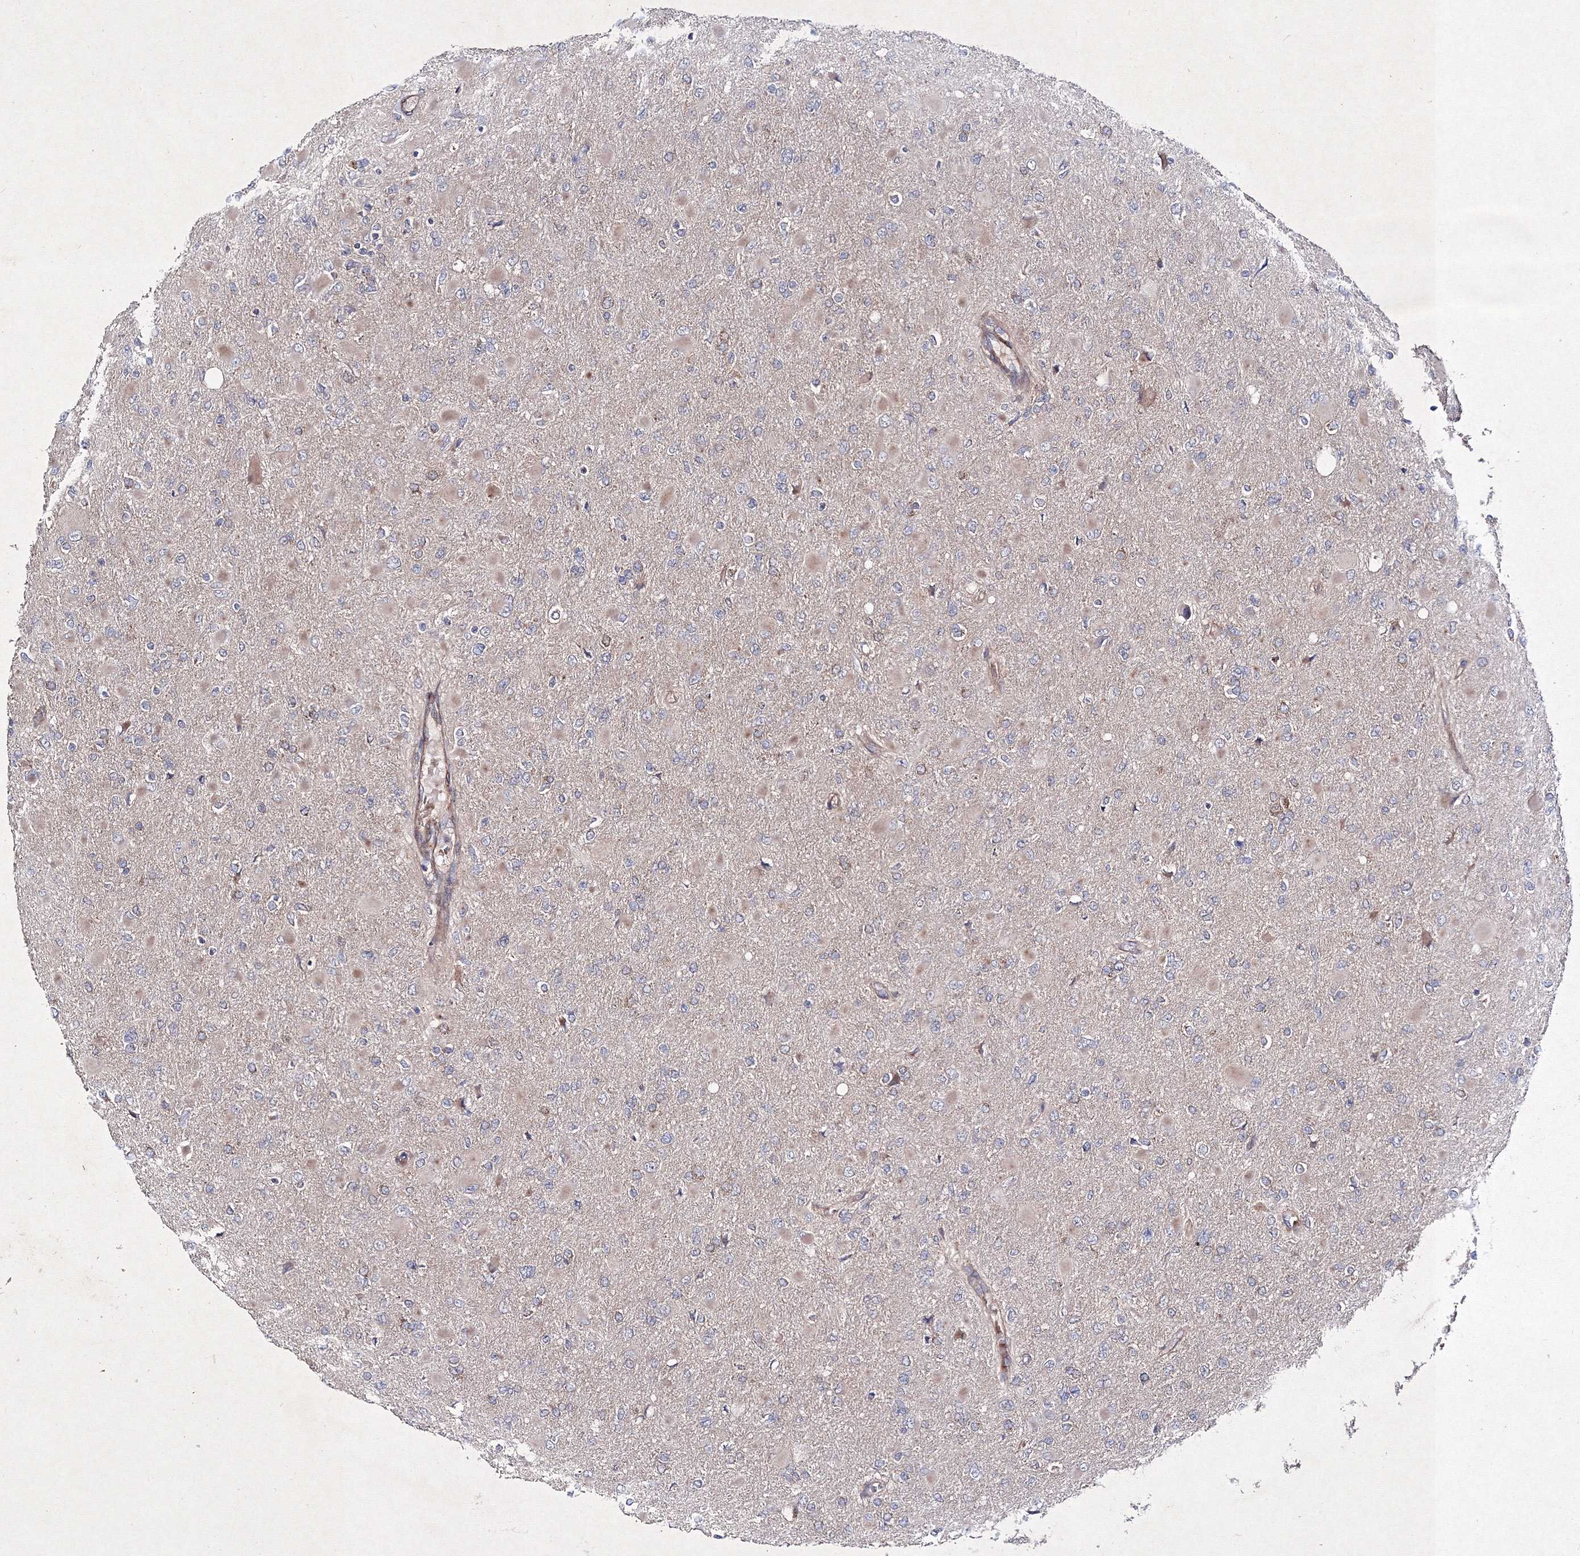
{"staining": {"intensity": "negative", "quantity": "none", "location": "none"}, "tissue": "glioma", "cell_type": "Tumor cells", "image_type": "cancer", "snomed": [{"axis": "morphology", "description": "Glioma, malignant, High grade"}, {"axis": "topography", "description": "Cerebral cortex"}], "caption": "Tumor cells are negative for brown protein staining in malignant glioma (high-grade).", "gene": "GFM1", "patient": {"sex": "female", "age": 36}}